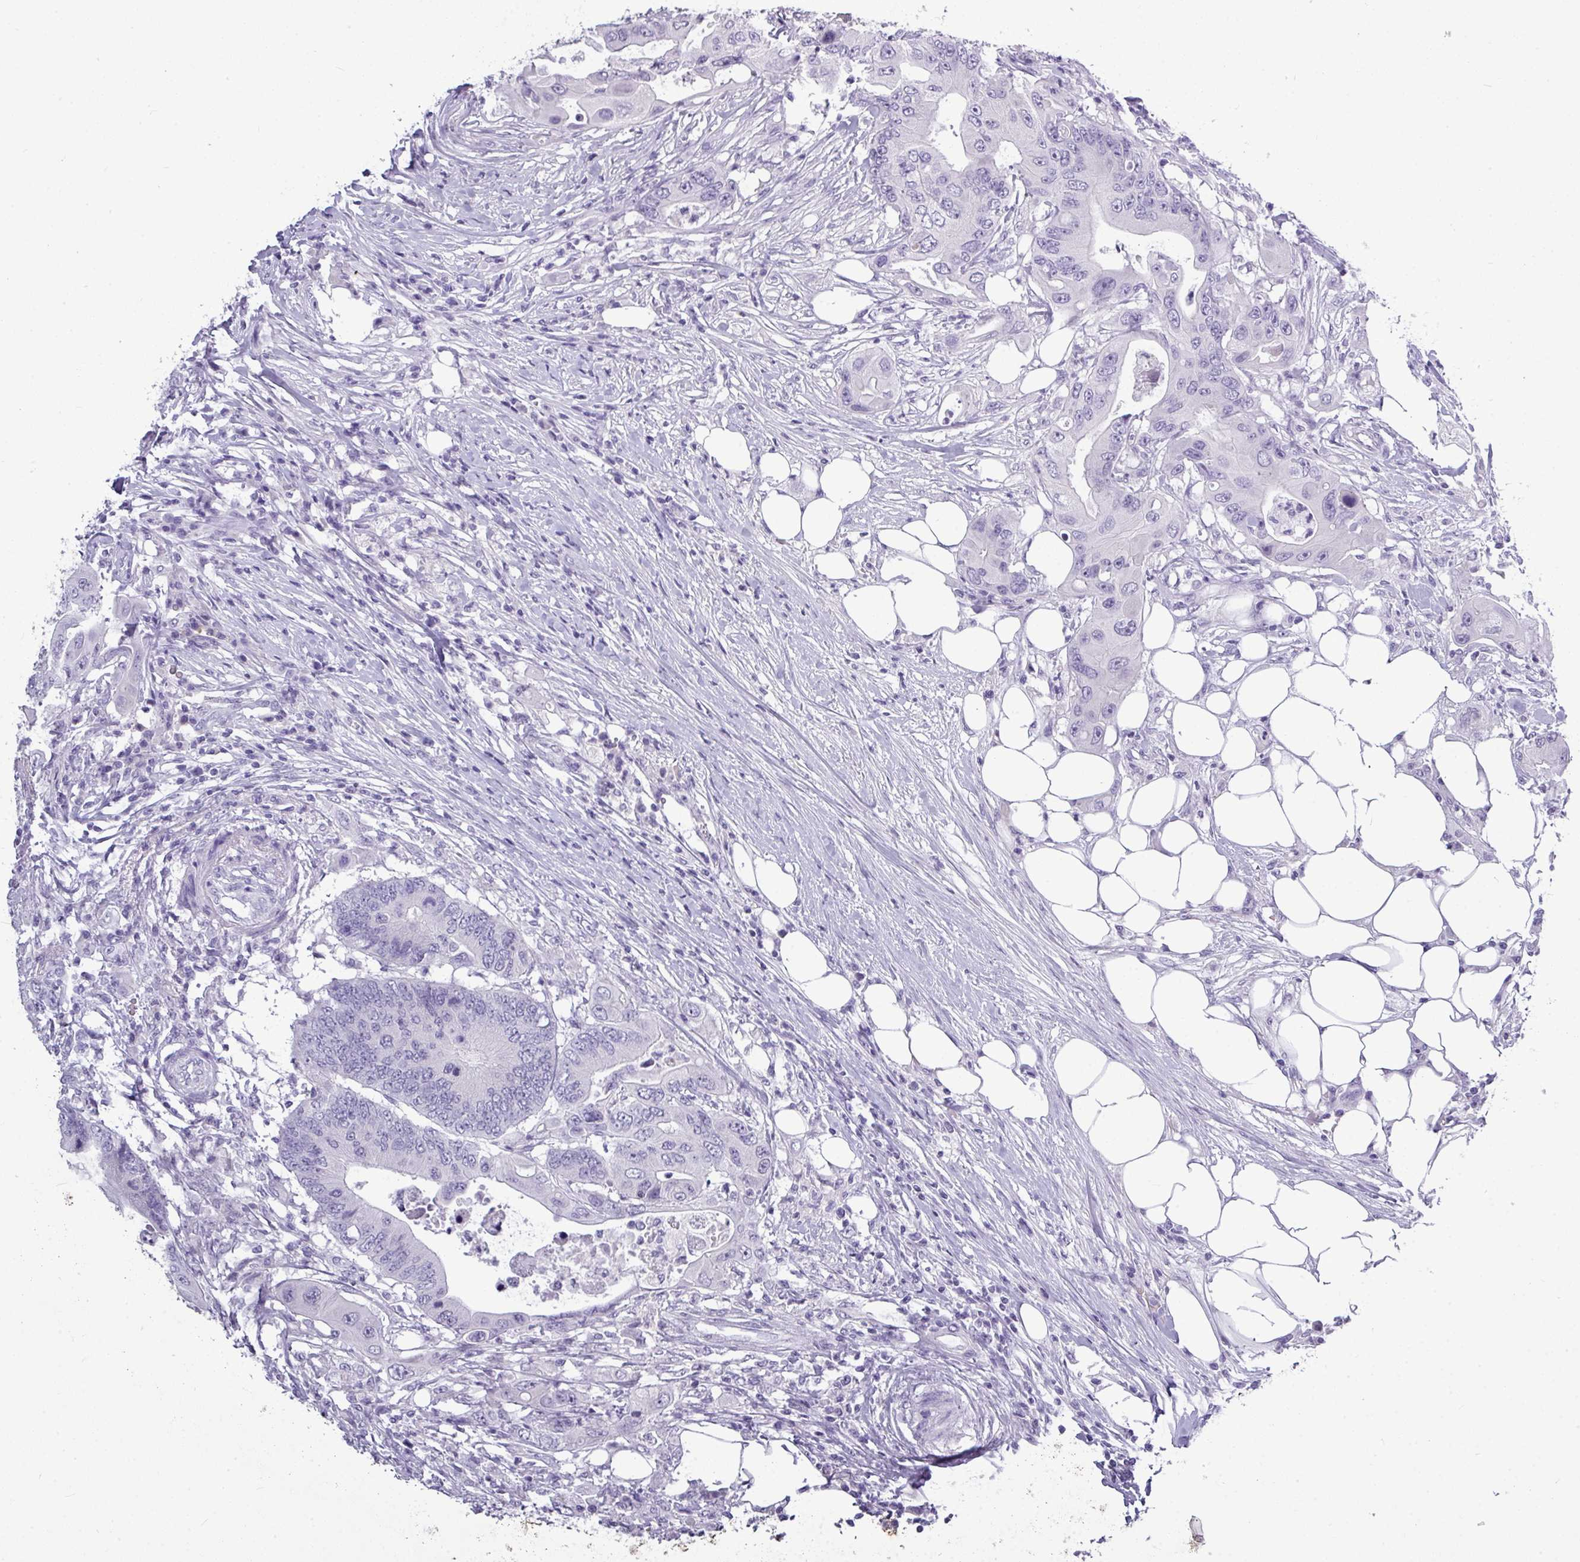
{"staining": {"intensity": "negative", "quantity": "none", "location": "none"}, "tissue": "colorectal cancer", "cell_type": "Tumor cells", "image_type": "cancer", "snomed": [{"axis": "morphology", "description": "Adenocarcinoma, NOS"}, {"axis": "topography", "description": "Colon"}], "caption": "Immunohistochemistry (IHC) image of colorectal adenocarcinoma stained for a protein (brown), which shows no positivity in tumor cells.", "gene": "TMEM91", "patient": {"sex": "male", "age": 71}}